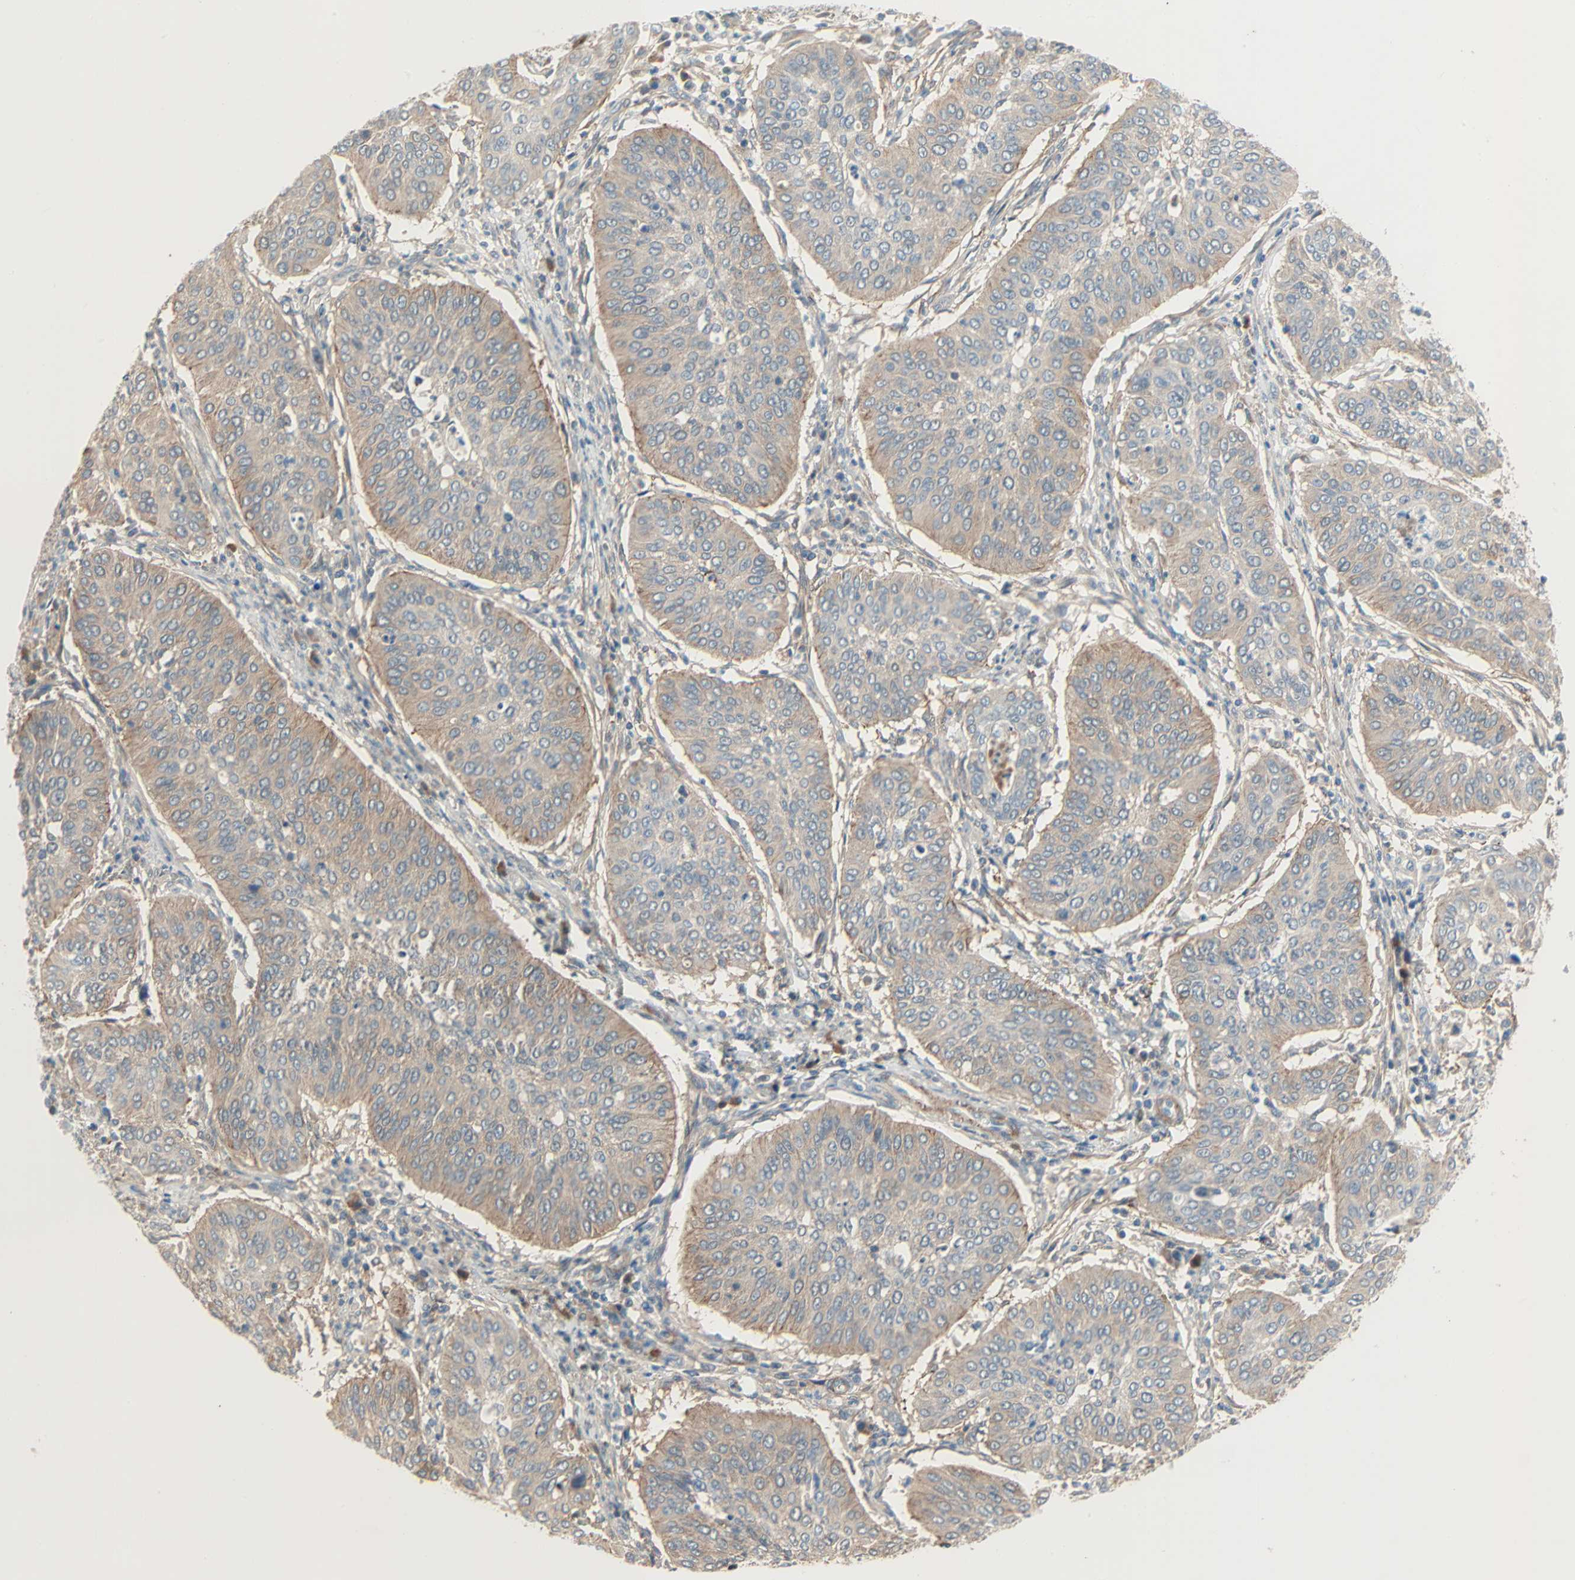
{"staining": {"intensity": "weak", "quantity": ">75%", "location": "cytoplasmic/membranous"}, "tissue": "cervical cancer", "cell_type": "Tumor cells", "image_type": "cancer", "snomed": [{"axis": "morphology", "description": "Normal tissue, NOS"}, {"axis": "morphology", "description": "Squamous cell carcinoma, NOS"}, {"axis": "topography", "description": "Cervix"}], "caption": "Tumor cells exhibit low levels of weak cytoplasmic/membranous positivity in about >75% of cells in cervical cancer. (Brightfield microscopy of DAB IHC at high magnification).", "gene": "TNFRSF12A", "patient": {"sex": "female", "age": 39}}